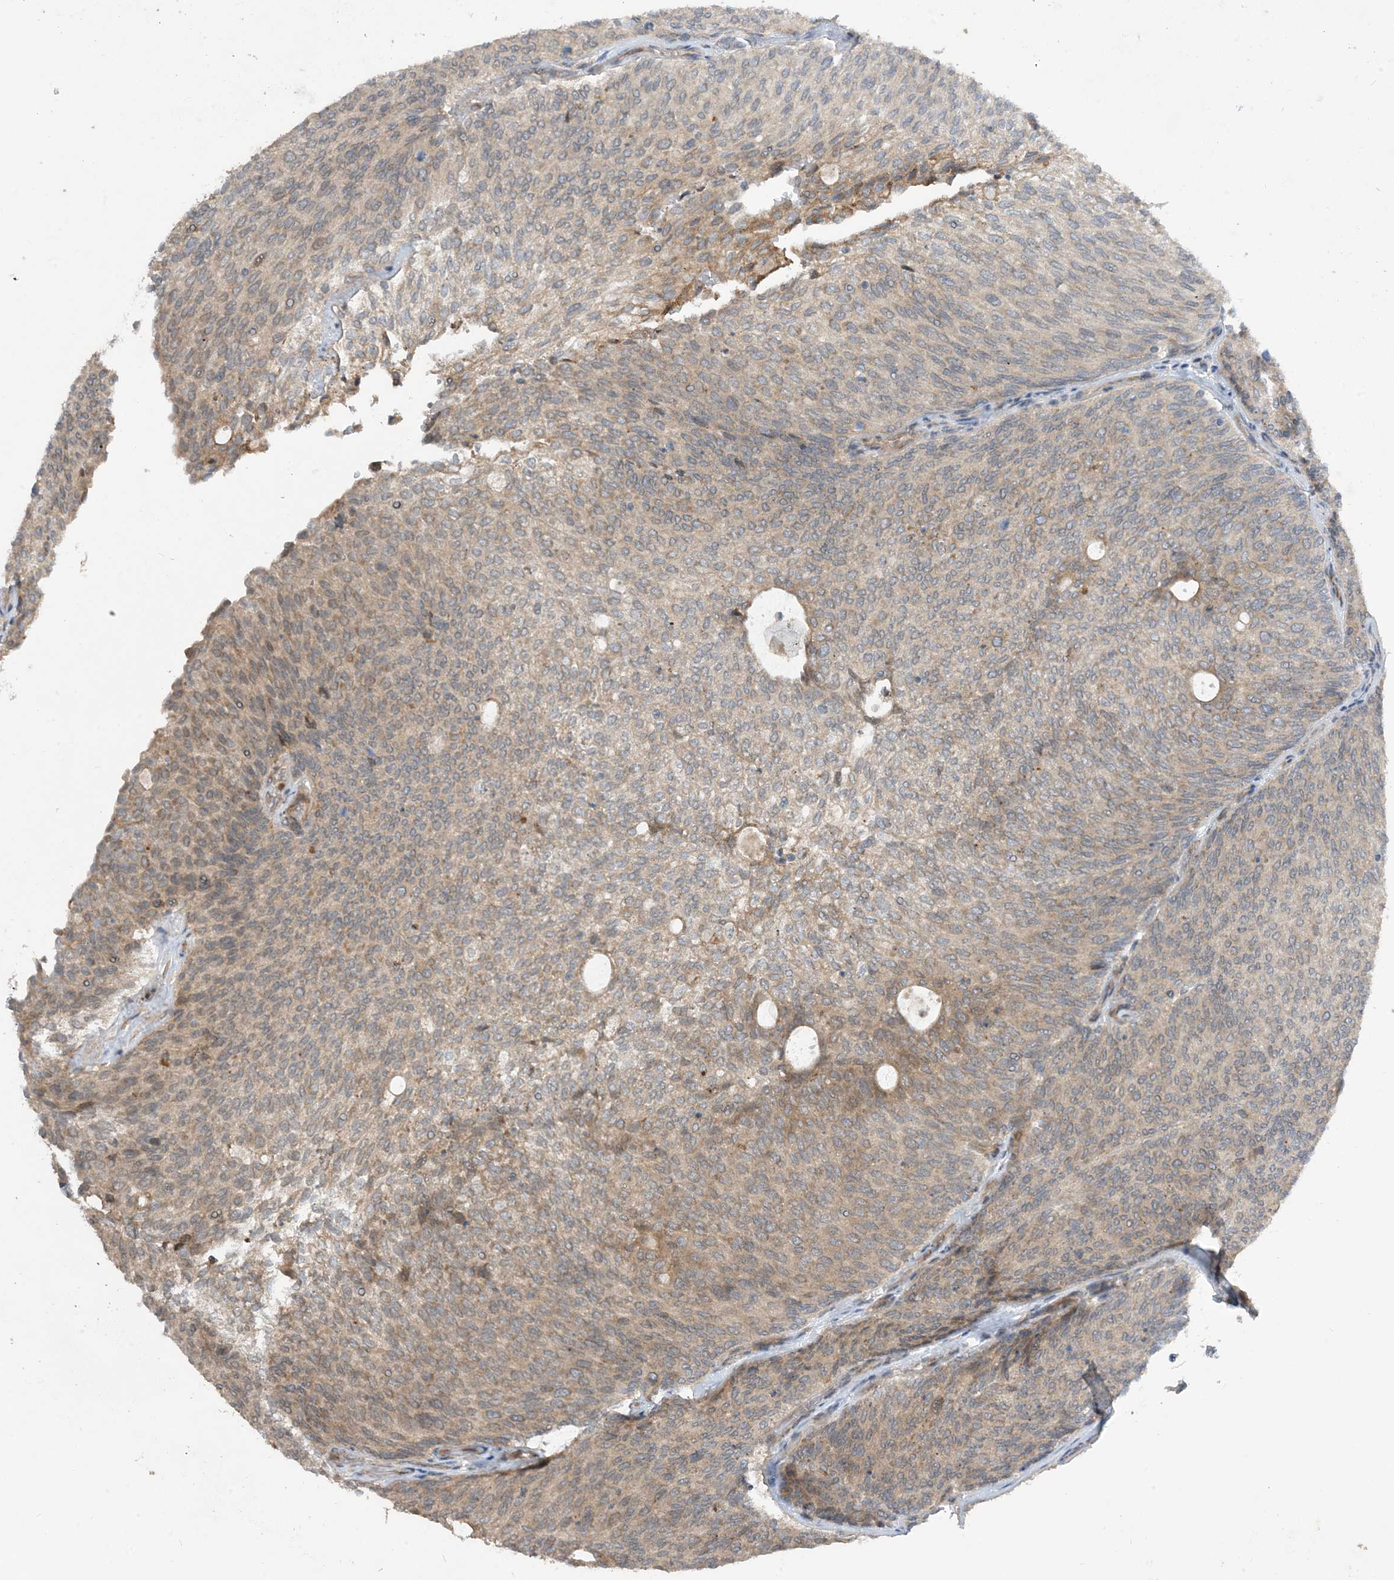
{"staining": {"intensity": "weak", "quantity": "25%-75%", "location": "cytoplasmic/membranous"}, "tissue": "urothelial cancer", "cell_type": "Tumor cells", "image_type": "cancer", "snomed": [{"axis": "morphology", "description": "Urothelial carcinoma, Low grade"}, {"axis": "topography", "description": "Urinary bladder"}], "caption": "Immunohistochemistry (DAB) staining of urothelial cancer exhibits weak cytoplasmic/membranous protein staining in about 25%-75% of tumor cells.", "gene": "PHOSPHO2", "patient": {"sex": "female", "age": 79}}